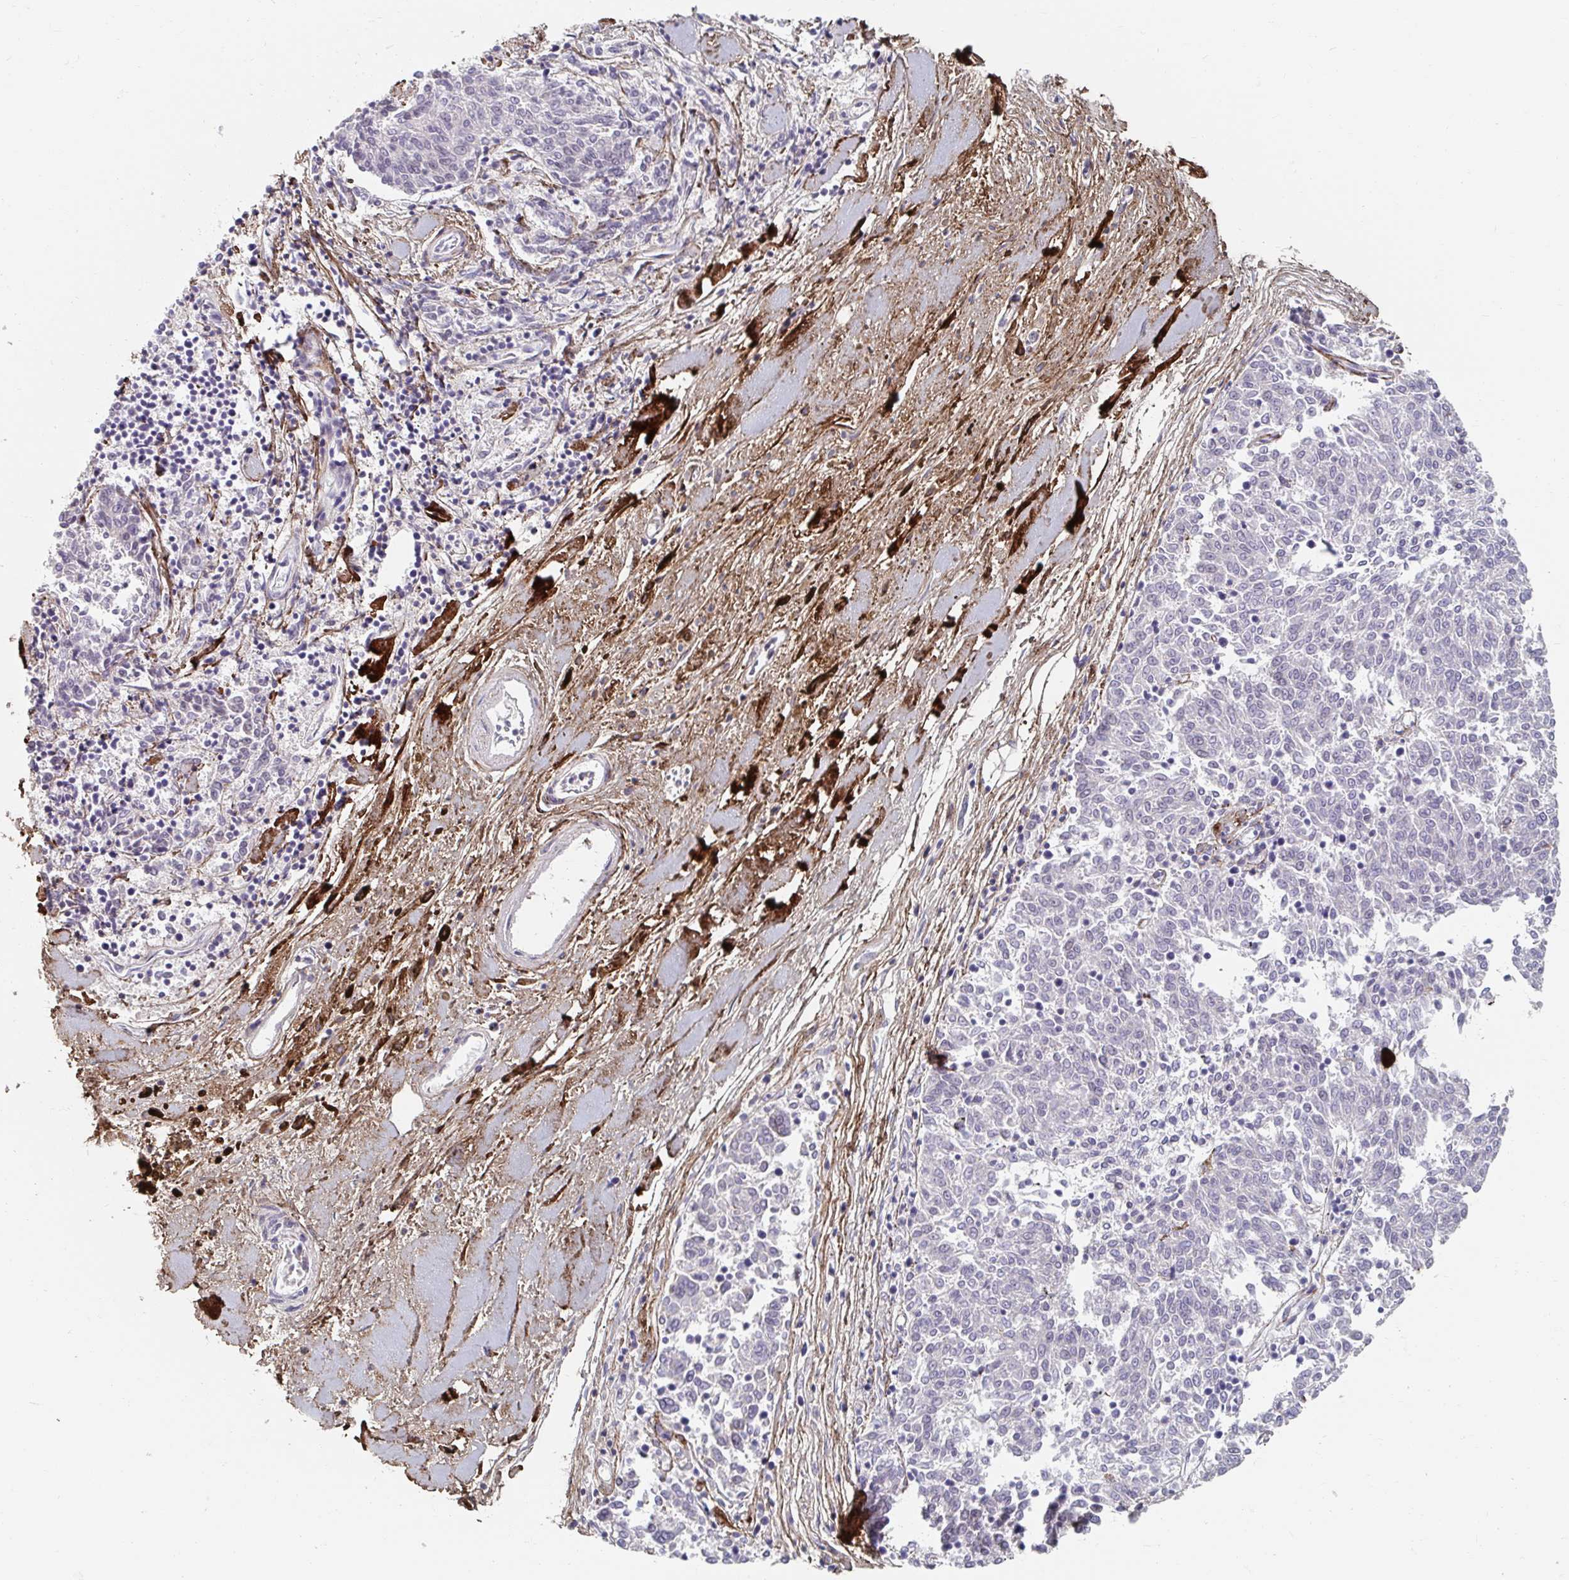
{"staining": {"intensity": "negative", "quantity": "none", "location": "none"}, "tissue": "melanoma", "cell_type": "Tumor cells", "image_type": "cancer", "snomed": [{"axis": "morphology", "description": "Malignant melanoma, NOS"}, {"axis": "topography", "description": "Skin"}], "caption": "High power microscopy image of an IHC image of malignant melanoma, revealing no significant staining in tumor cells.", "gene": "MAVS", "patient": {"sex": "female", "age": 72}}